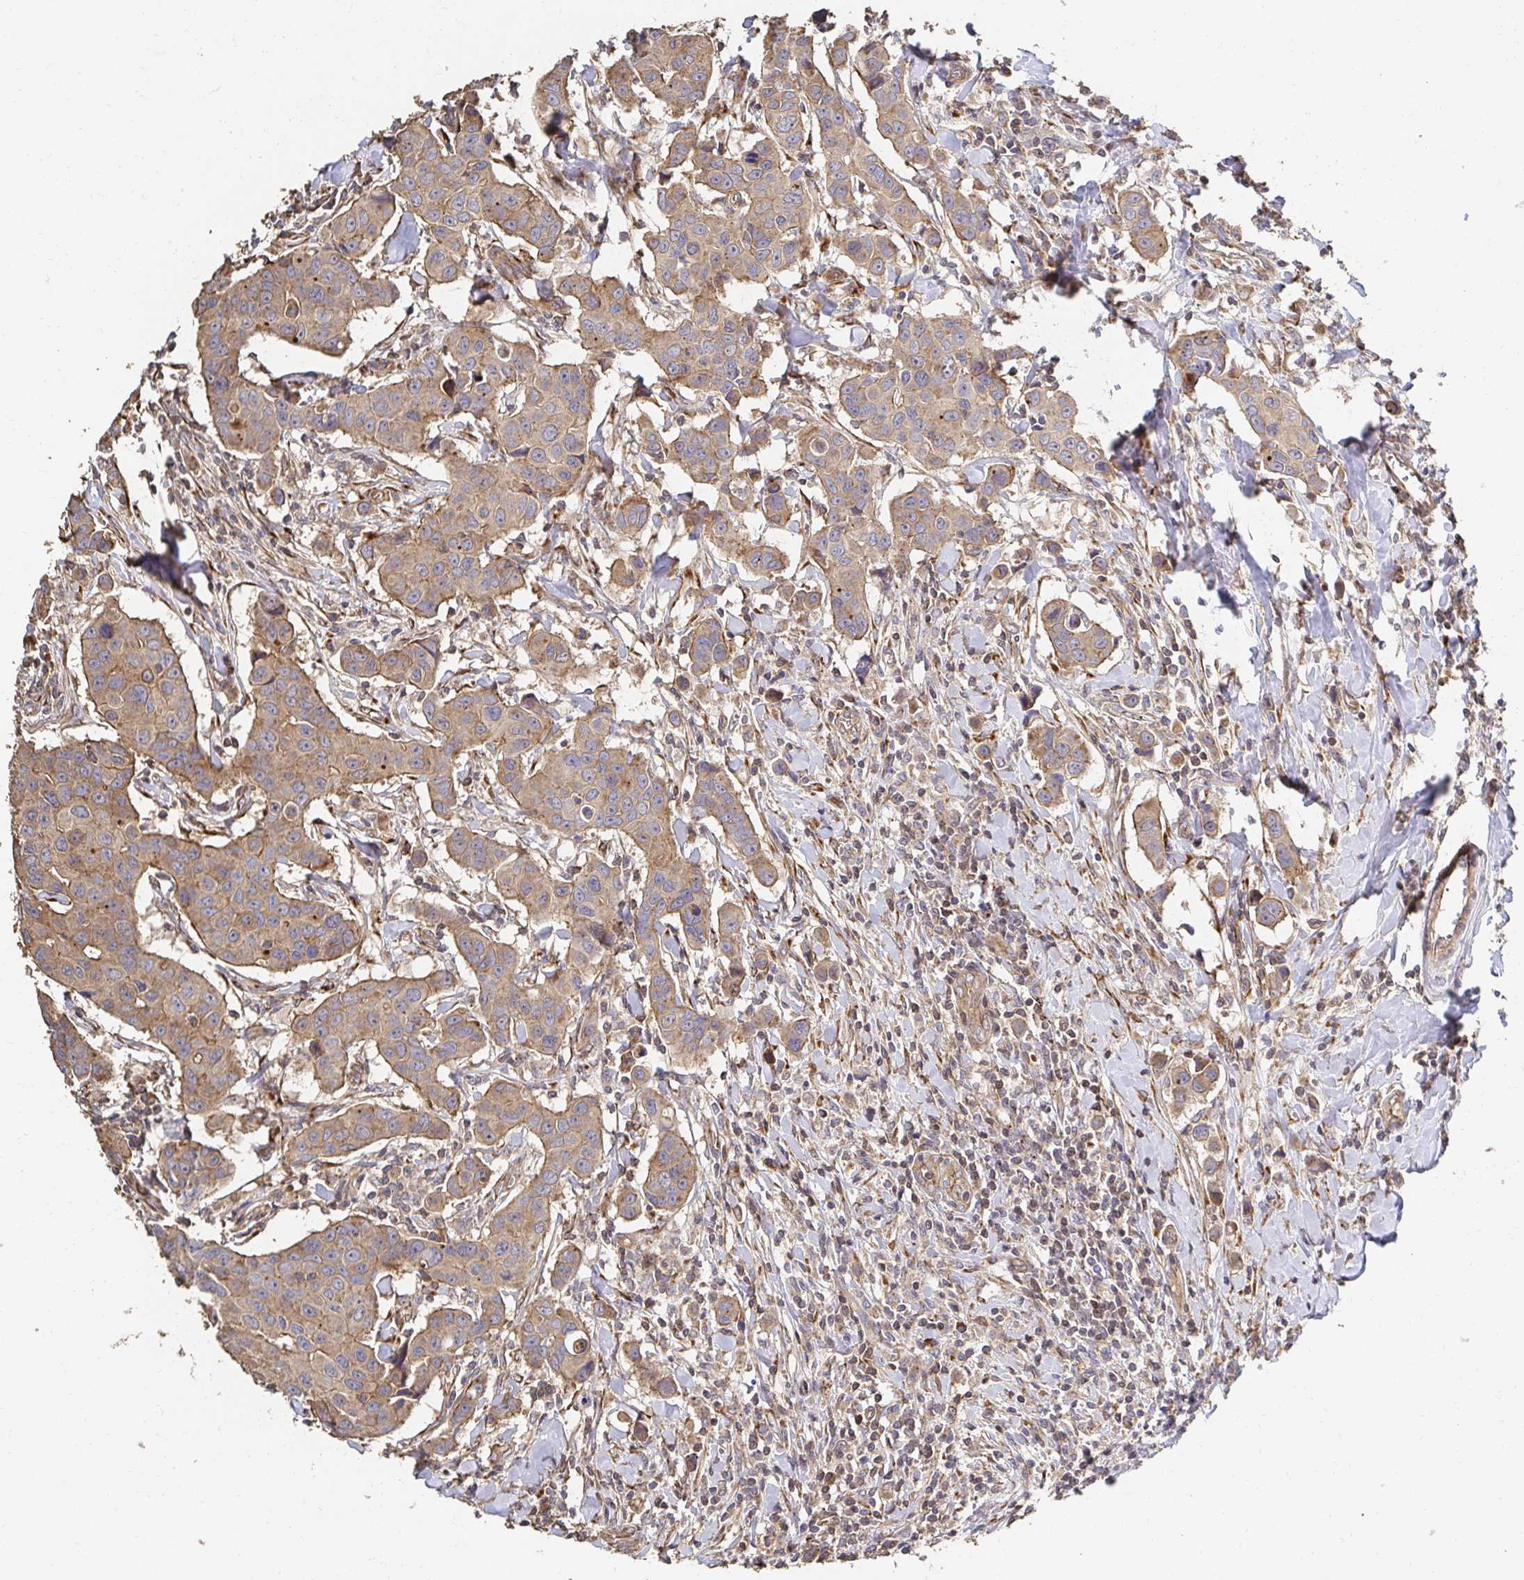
{"staining": {"intensity": "moderate", "quantity": ">75%", "location": "cytoplasmic/membranous"}, "tissue": "breast cancer", "cell_type": "Tumor cells", "image_type": "cancer", "snomed": [{"axis": "morphology", "description": "Duct carcinoma"}, {"axis": "topography", "description": "Breast"}], "caption": "Human breast cancer (infiltrating ductal carcinoma) stained with a brown dye shows moderate cytoplasmic/membranous positive positivity in approximately >75% of tumor cells.", "gene": "APBB1", "patient": {"sex": "female", "age": 24}}